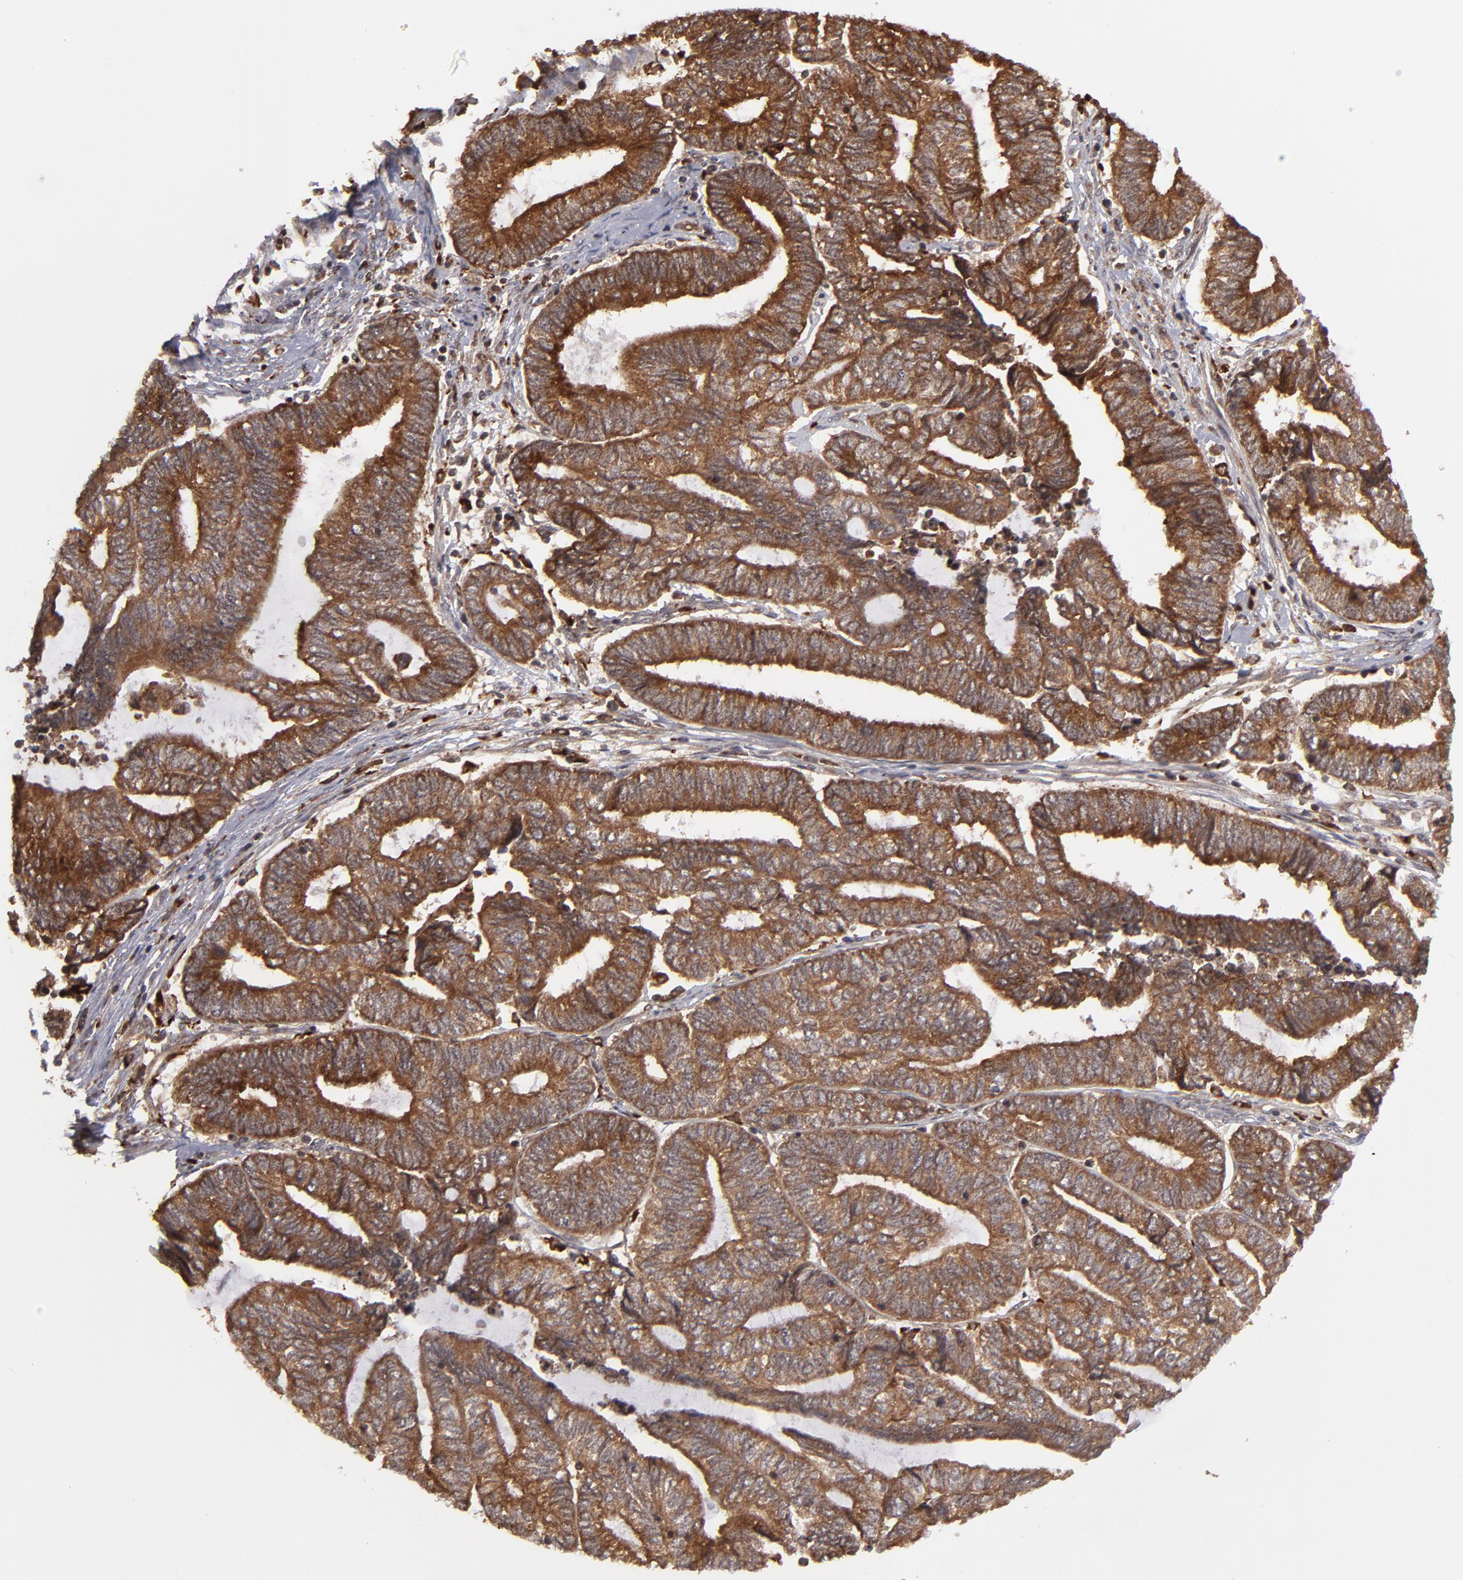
{"staining": {"intensity": "strong", "quantity": ">75%", "location": "cytoplasmic/membranous"}, "tissue": "endometrial cancer", "cell_type": "Tumor cells", "image_type": "cancer", "snomed": [{"axis": "morphology", "description": "Adenocarcinoma, NOS"}, {"axis": "topography", "description": "Uterus"}, {"axis": "topography", "description": "Endometrium"}], "caption": "Protein staining of adenocarcinoma (endometrial) tissue demonstrates strong cytoplasmic/membranous expression in approximately >75% of tumor cells.", "gene": "RGS6", "patient": {"sex": "female", "age": 70}}